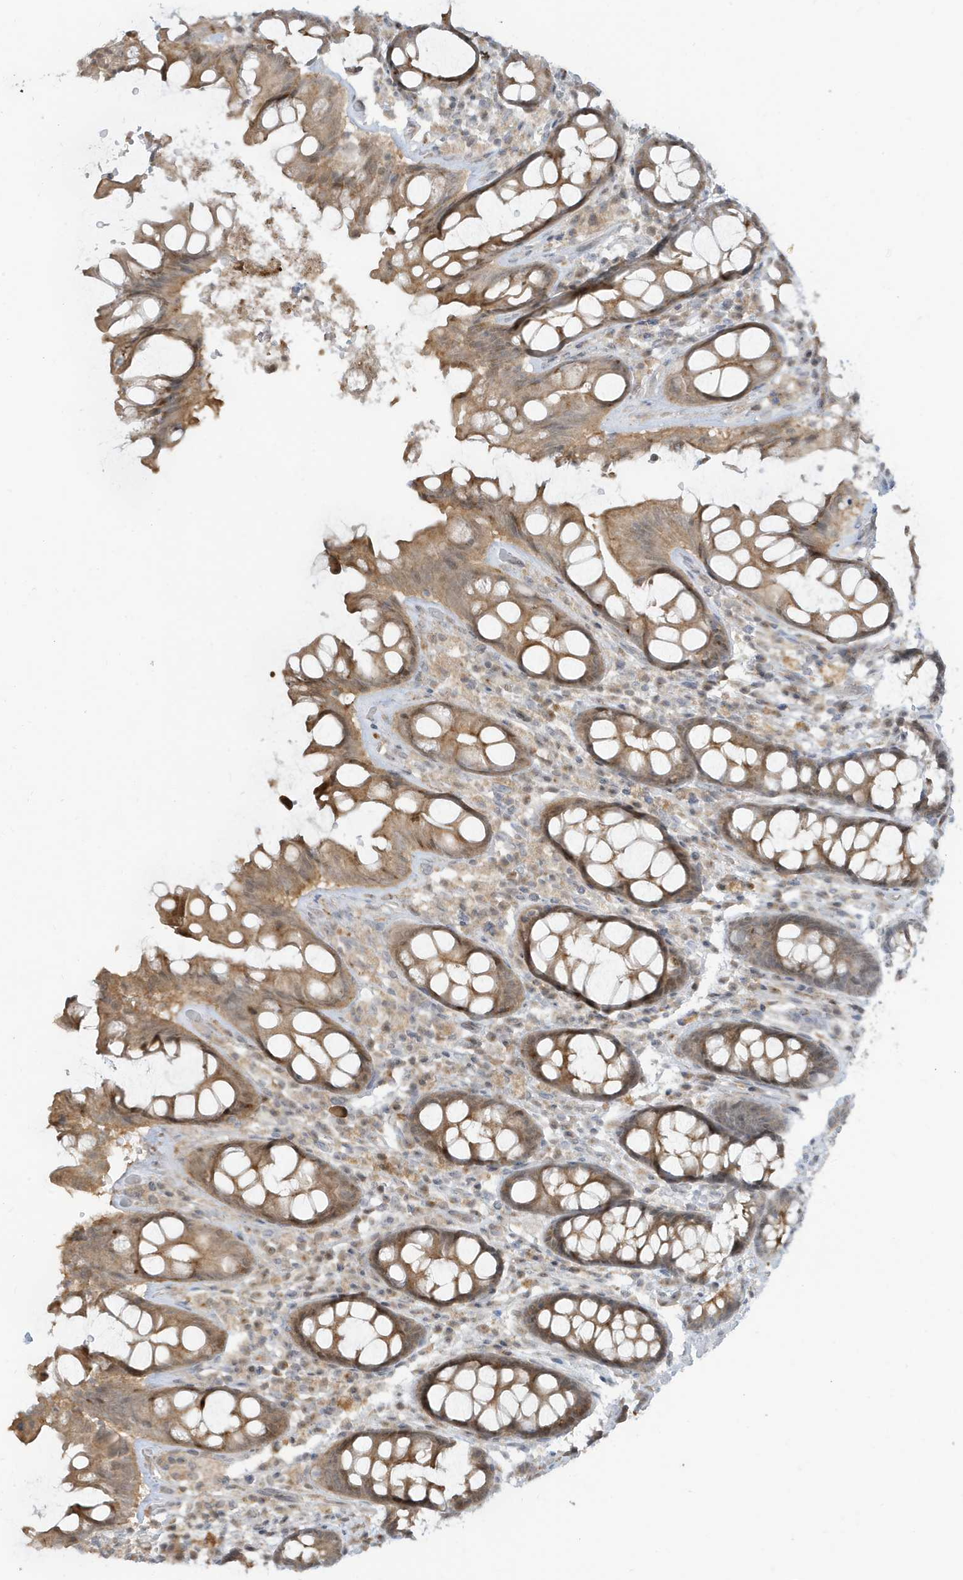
{"staining": {"intensity": "moderate", "quantity": ">75%", "location": "cytoplasmic/membranous"}, "tissue": "rectum", "cell_type": "Glandular cells", "image_type": "normal", "snomed": [{"axis": "morphology", "description": "Normal tissue, NOS"}, {"axis": "topography", "description": "Rectum"}], "caption": "This is an image of immunohistochemistry (IHC) staining of benign rectum, which shows moderate positivity in the cytoplasmic/membranous of glandular cells.", "gene": "PRRT3", "patient": {"sex": "male", "age": 64}}